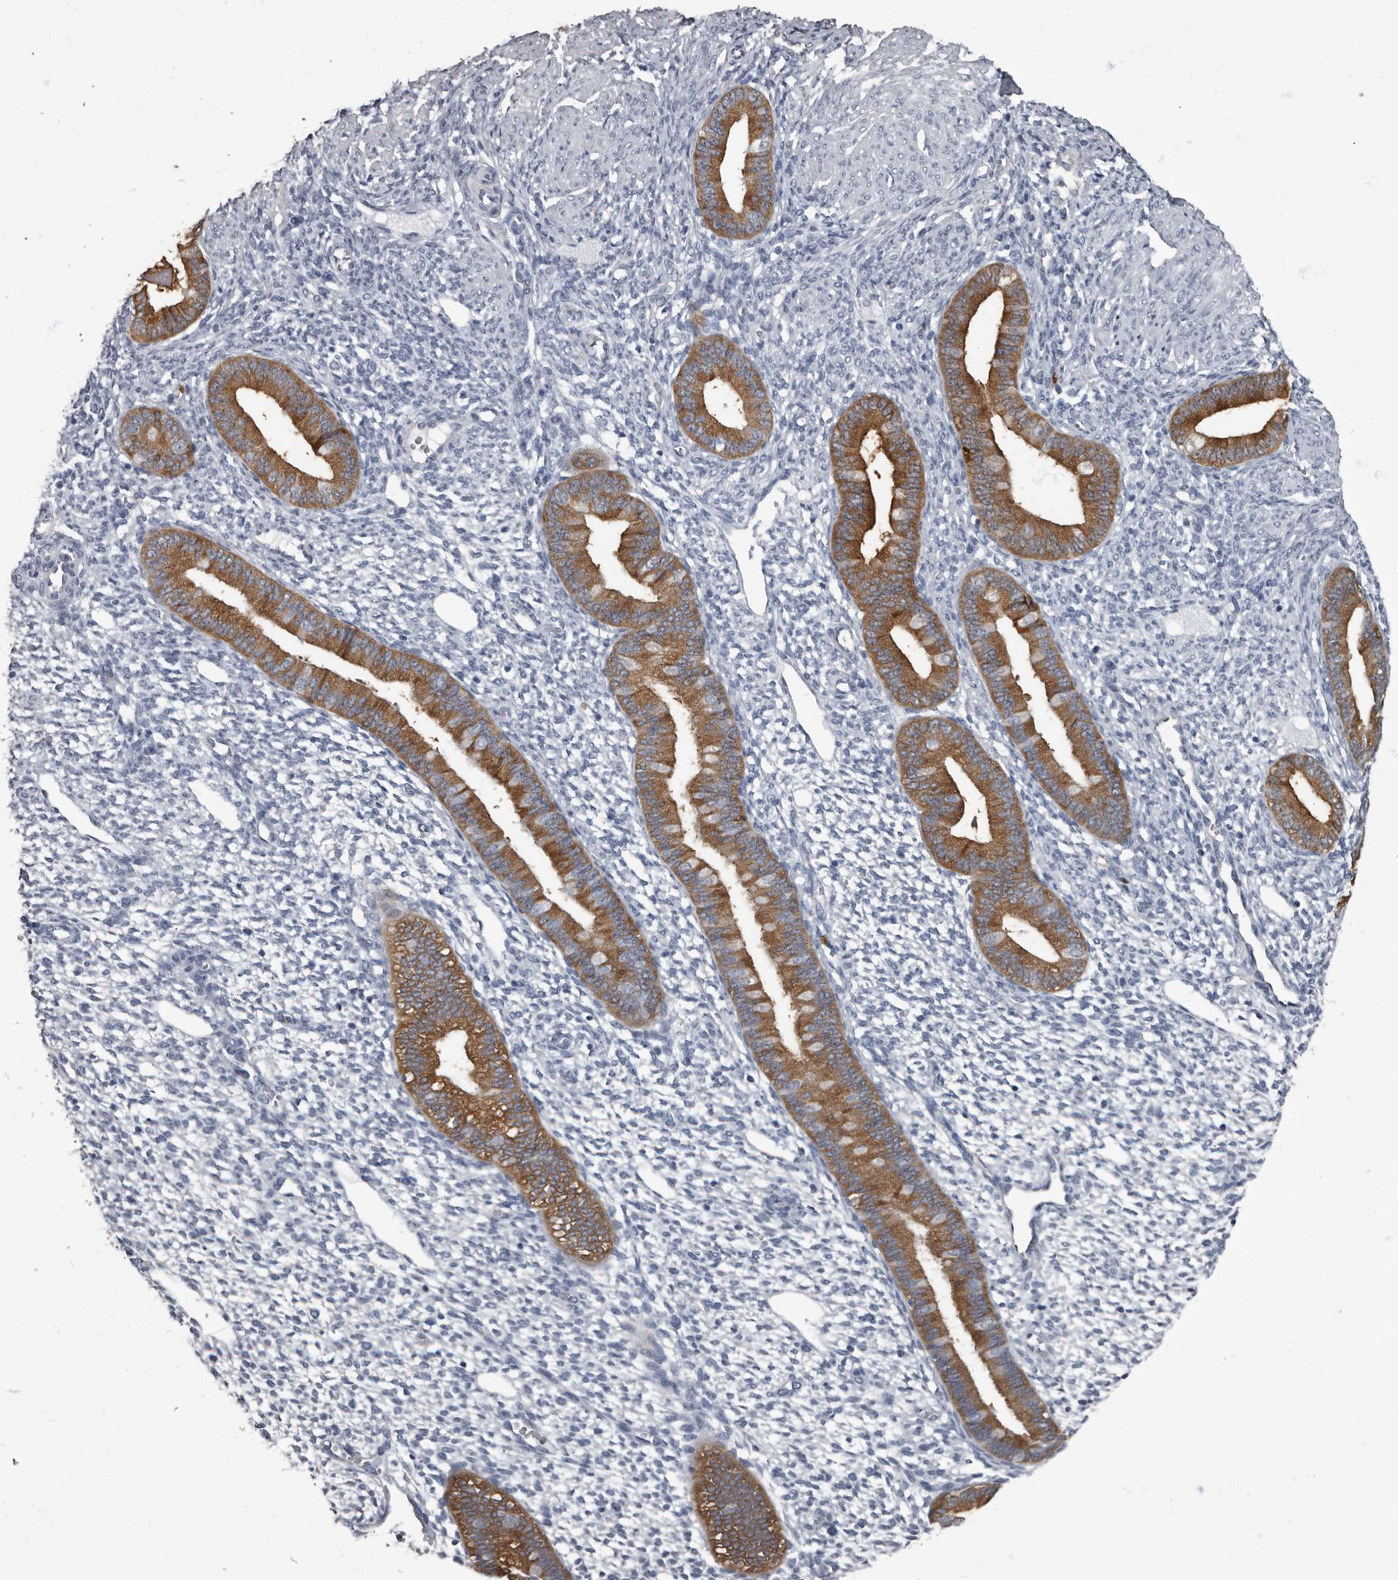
{"staining": {"intensity": "negative", "quantity": "none", "location": "none"}, "tissue": "endometrium", "cell_type": "Cells in endometrial stroma", "image_type": "normal", "snomed": [{"axis": "morphology", "description": "Normal tissue, NOS"}, {"axis": "topography", "description": "Endometrium"}], "caption": "This is an IHC micrograph of normal human endometrium. There is no expression in cells in endometrial stroma.", "gene": "TPD52L1", "patient": {"sex": "female", "age": 46}}